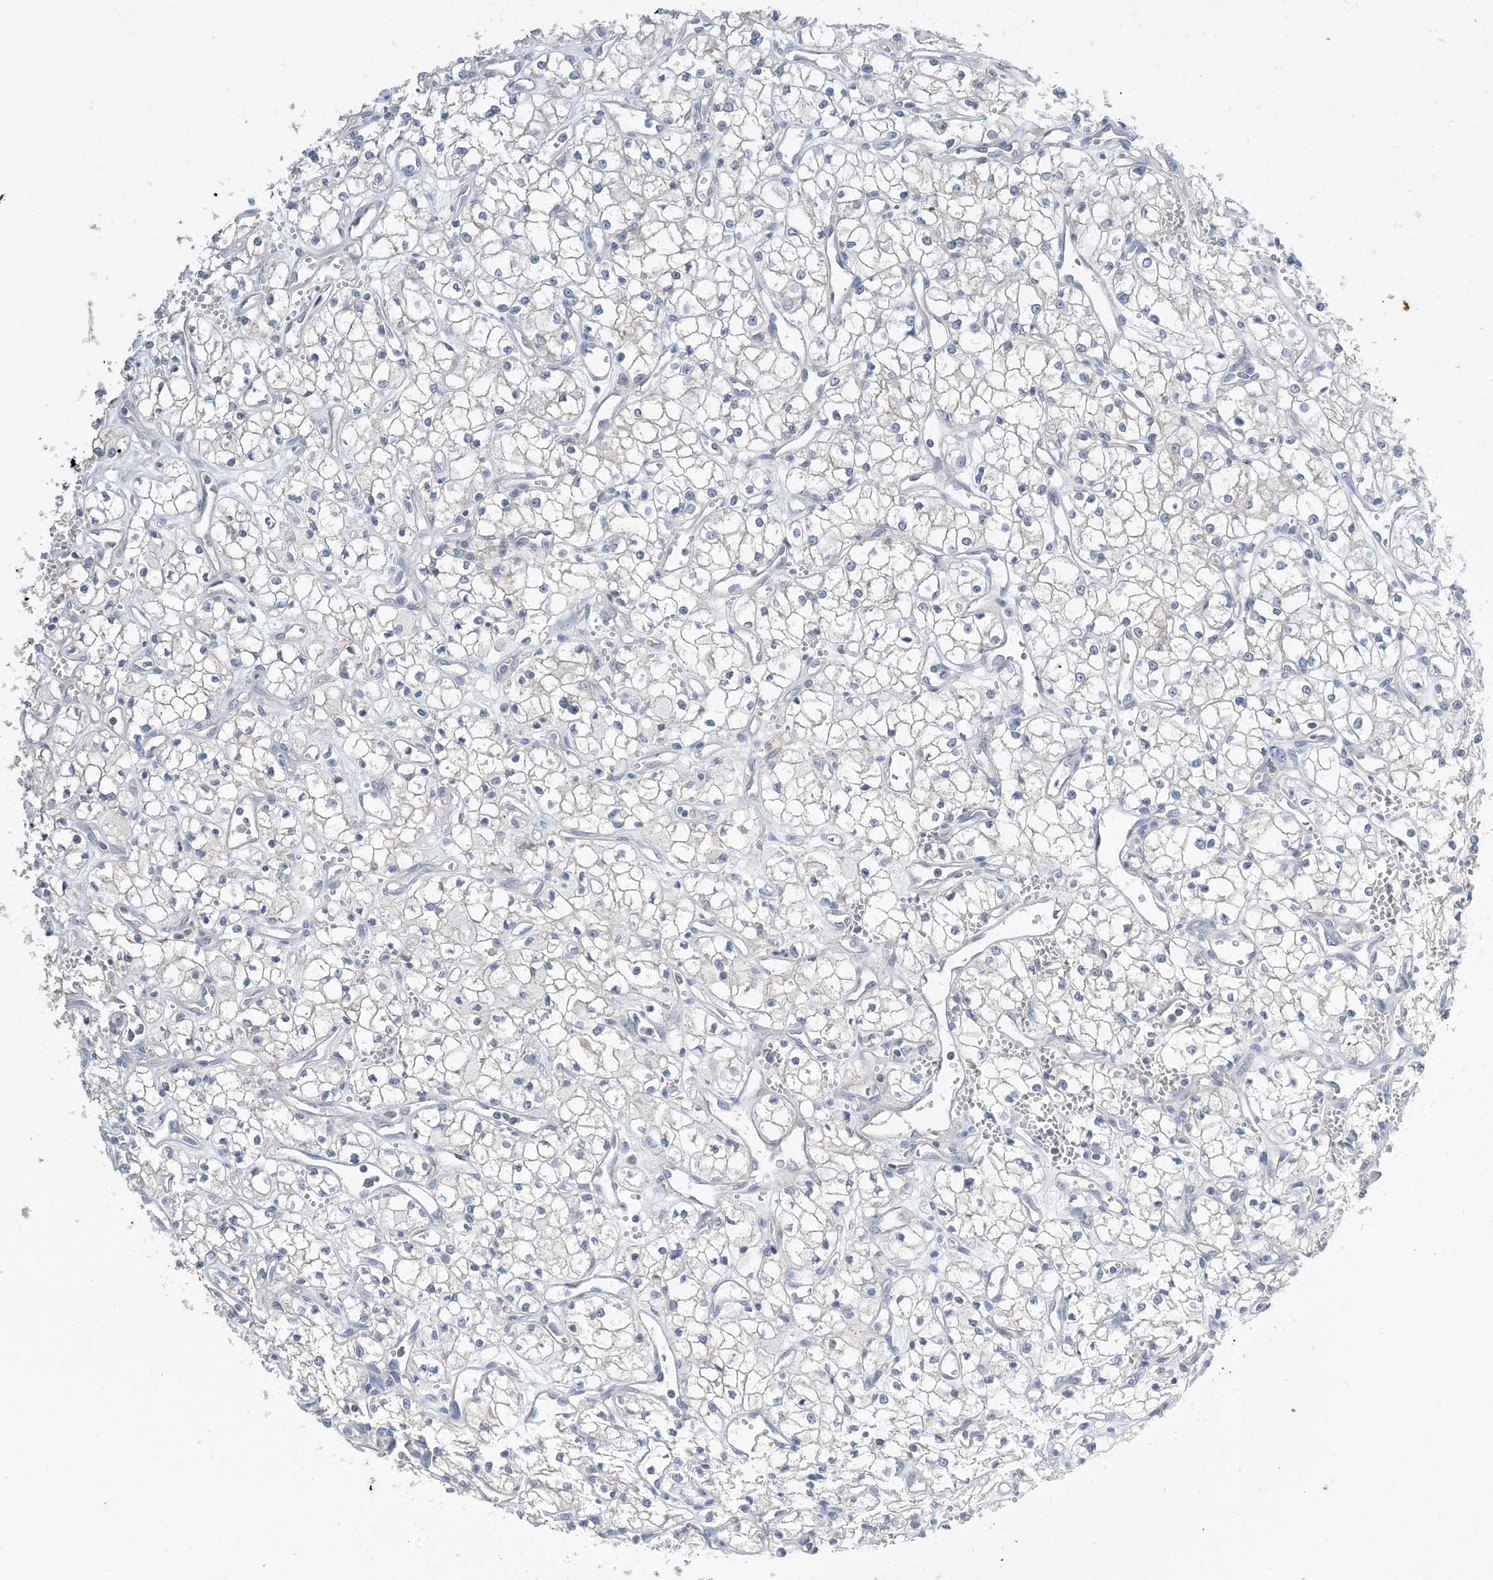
{"staining": {"intensity": "negative", "quantity": "none", "location": "none"}, "tissue": "renal cancer", "cell_type": "Tumor cells", "image_type": "cancer", "snomed": [{"axis": "morphology", "description": "Adenocarcinoma, NOS"}, {"axis": "topography", "description": "Kidney"}], "caption": "A micrograph of renal adenocarcinoma stained for a protein demonstrates no brown staining in tumor cells.", "gene": "KPRP", "patient": {"sex": "male", "age": 59}}